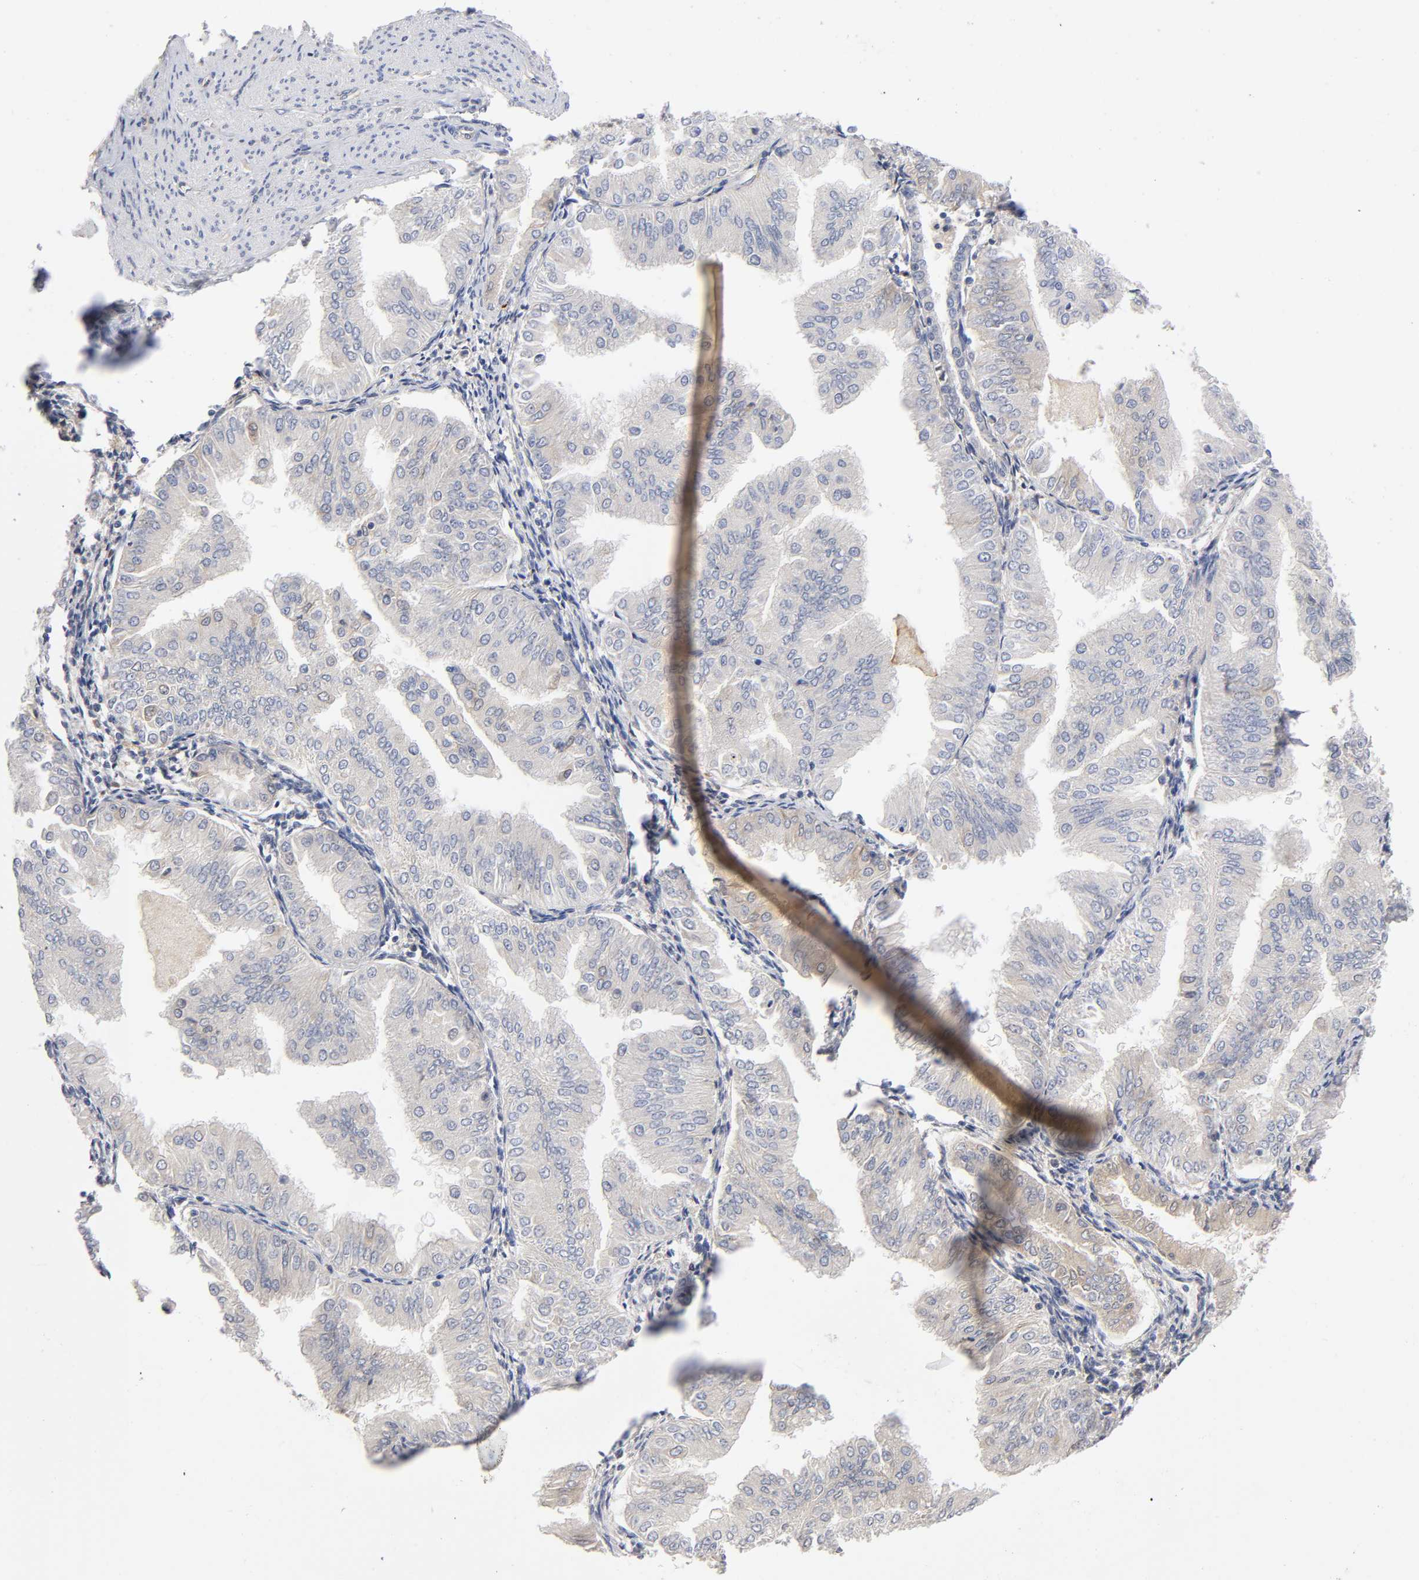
{"staining": {"intensity": "weak", "quantity": "25%-75%", "location": "cytoplasmic/membranous"}, "tissue": "endometrial cancer", "cell_type": "Tumor cells", "image_type": "cancer", "snomed": [{"axis": "morphology", "description": "Adenocarcinoma, NOS"}, {"axis": "topography", "description": "Endometrium"}], "caption": "A brown stain labels weak cytoplasmic/membranous positivity of a protein in human endometrial adenocarcinoma tumor cells.", "gene": "NOVA1", "patient": {"sex": "female", "age": 53}}